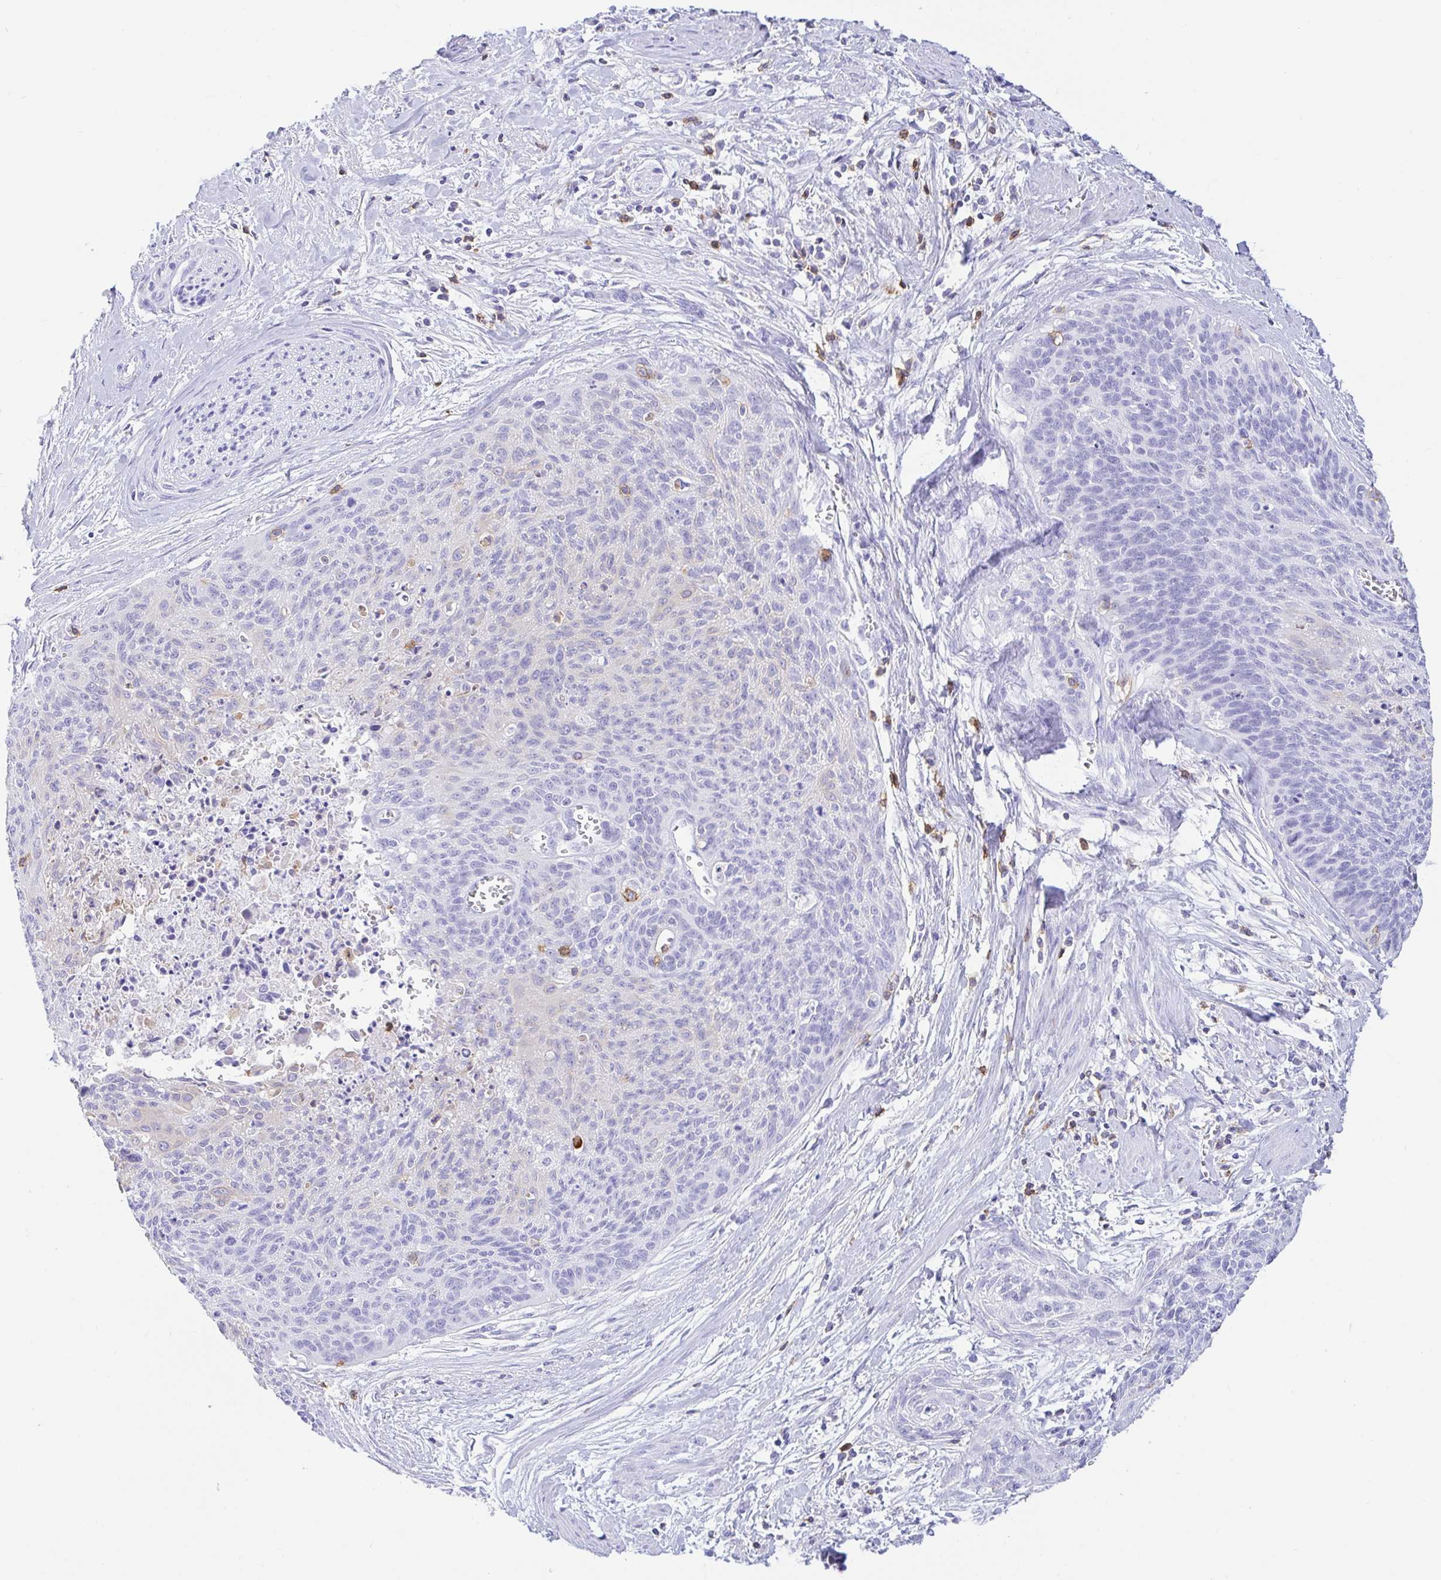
{"staining": {"intensity": "negative", "quantity": "none", "location": "none"}, "tissue": "cervical cancer", "cell_type": "Tumor cells", "image_type": "cancer", "snomed": [{"axis": "morphology", "description": "Squamous cell carcinoma, NOS"}, {"axis": "topography", "description": "Cervix"}], "caption": "DAB immunohistochemical staining of human squamous cell carcinoma (cervical) reveals no significant staining in tumor cells. (Brightfield microscopy of DAB (3,3'-diaminobenzidine) IHC at high magnification).", "gene": "CD5", "patient": {"sex": "female", "age": 55}}